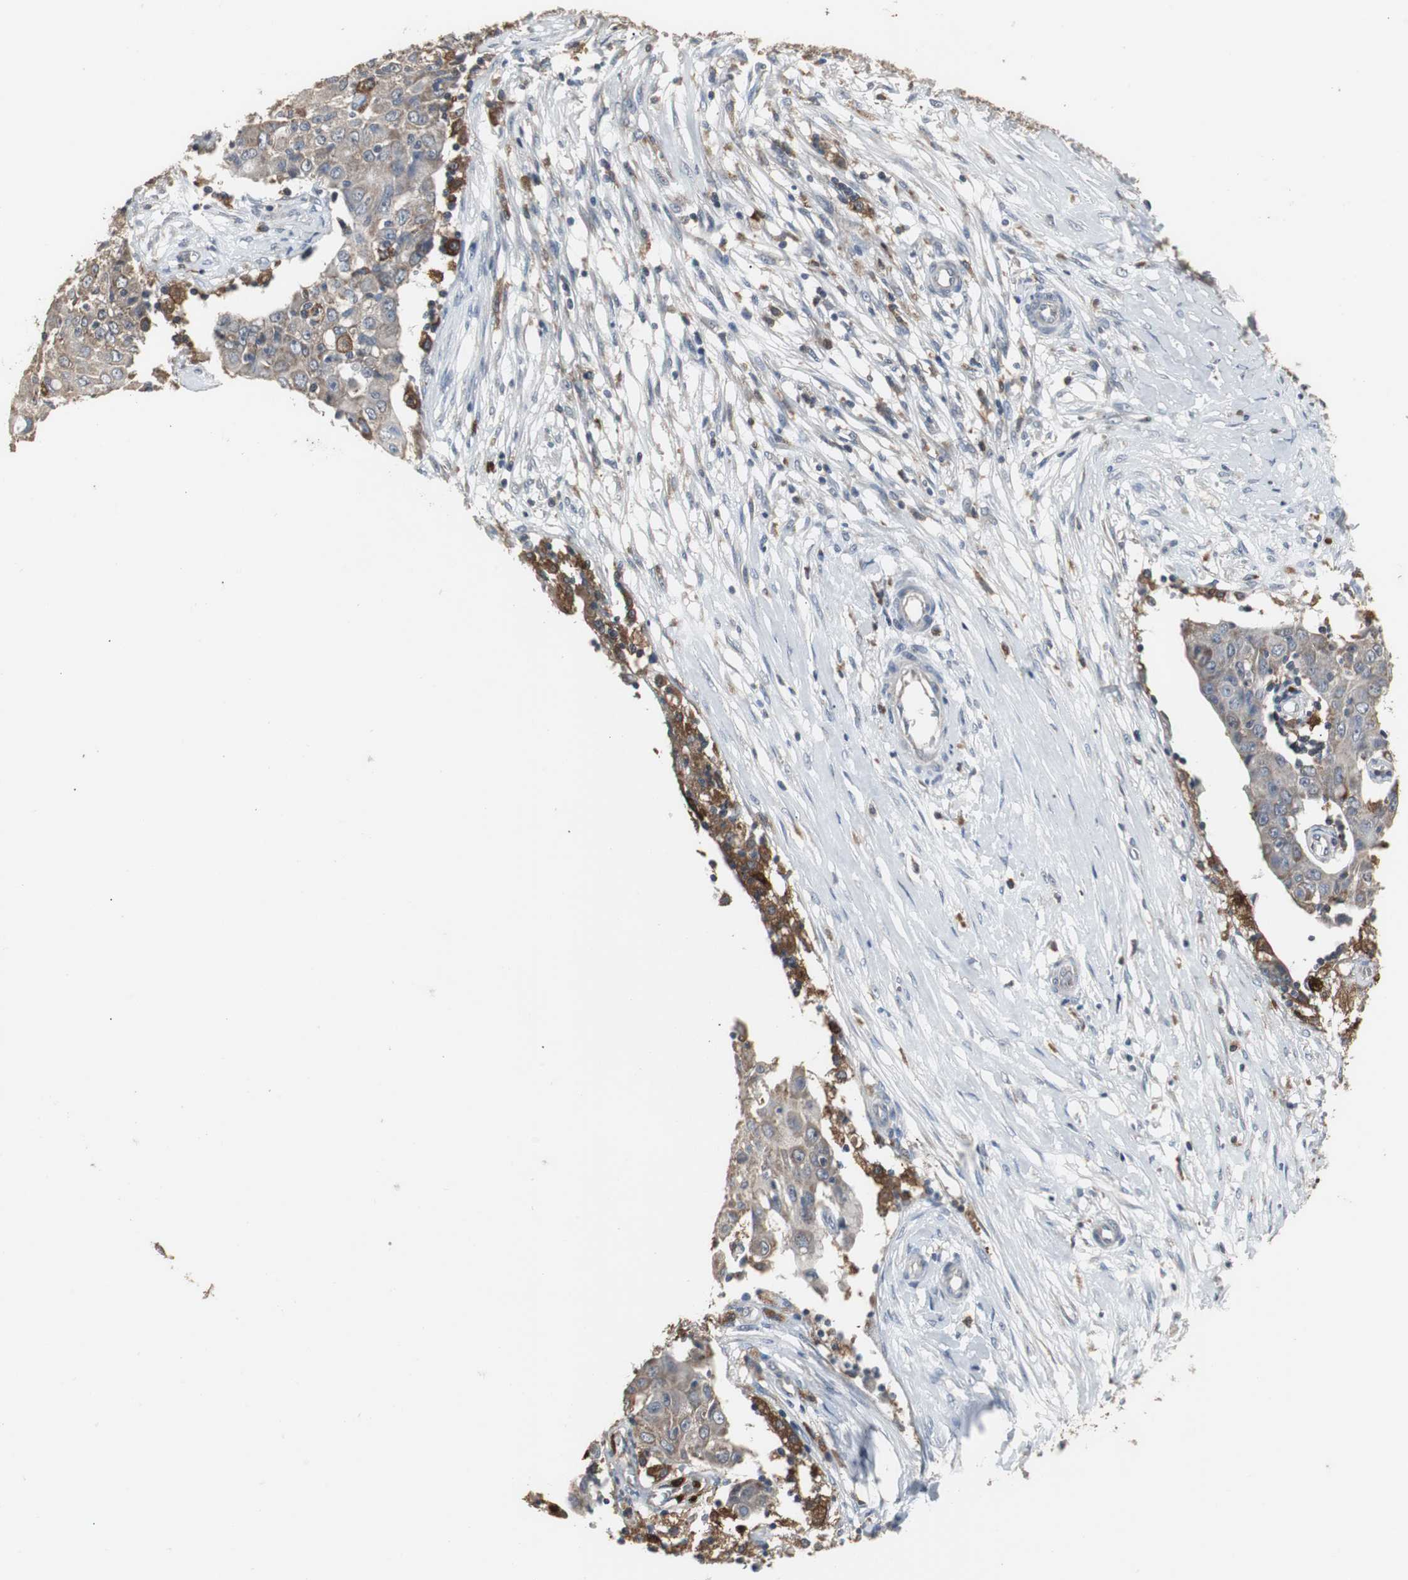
{"staining": {"intensity": "weak", "quantity": ">75%", "location": "cytoplasmic/membranous"}, "tissue": "ovarian cancer", "cell_type": "Tumor cells", "image_type": "cancer", "snomed": [{"axis": "morphology", "description": "Carcinoma, endometroid"}, {"axis": "topography", "description": "Ovary"}], "caption": "Immunohistochemistry (DAB) staining of ovarian endometroid carcinoma shows weak cytoplasmic/membranous protein positivity in about >75% of tumor cells.", "gene": "NCF2", "patient": {"sex": "female", "age": 42}}